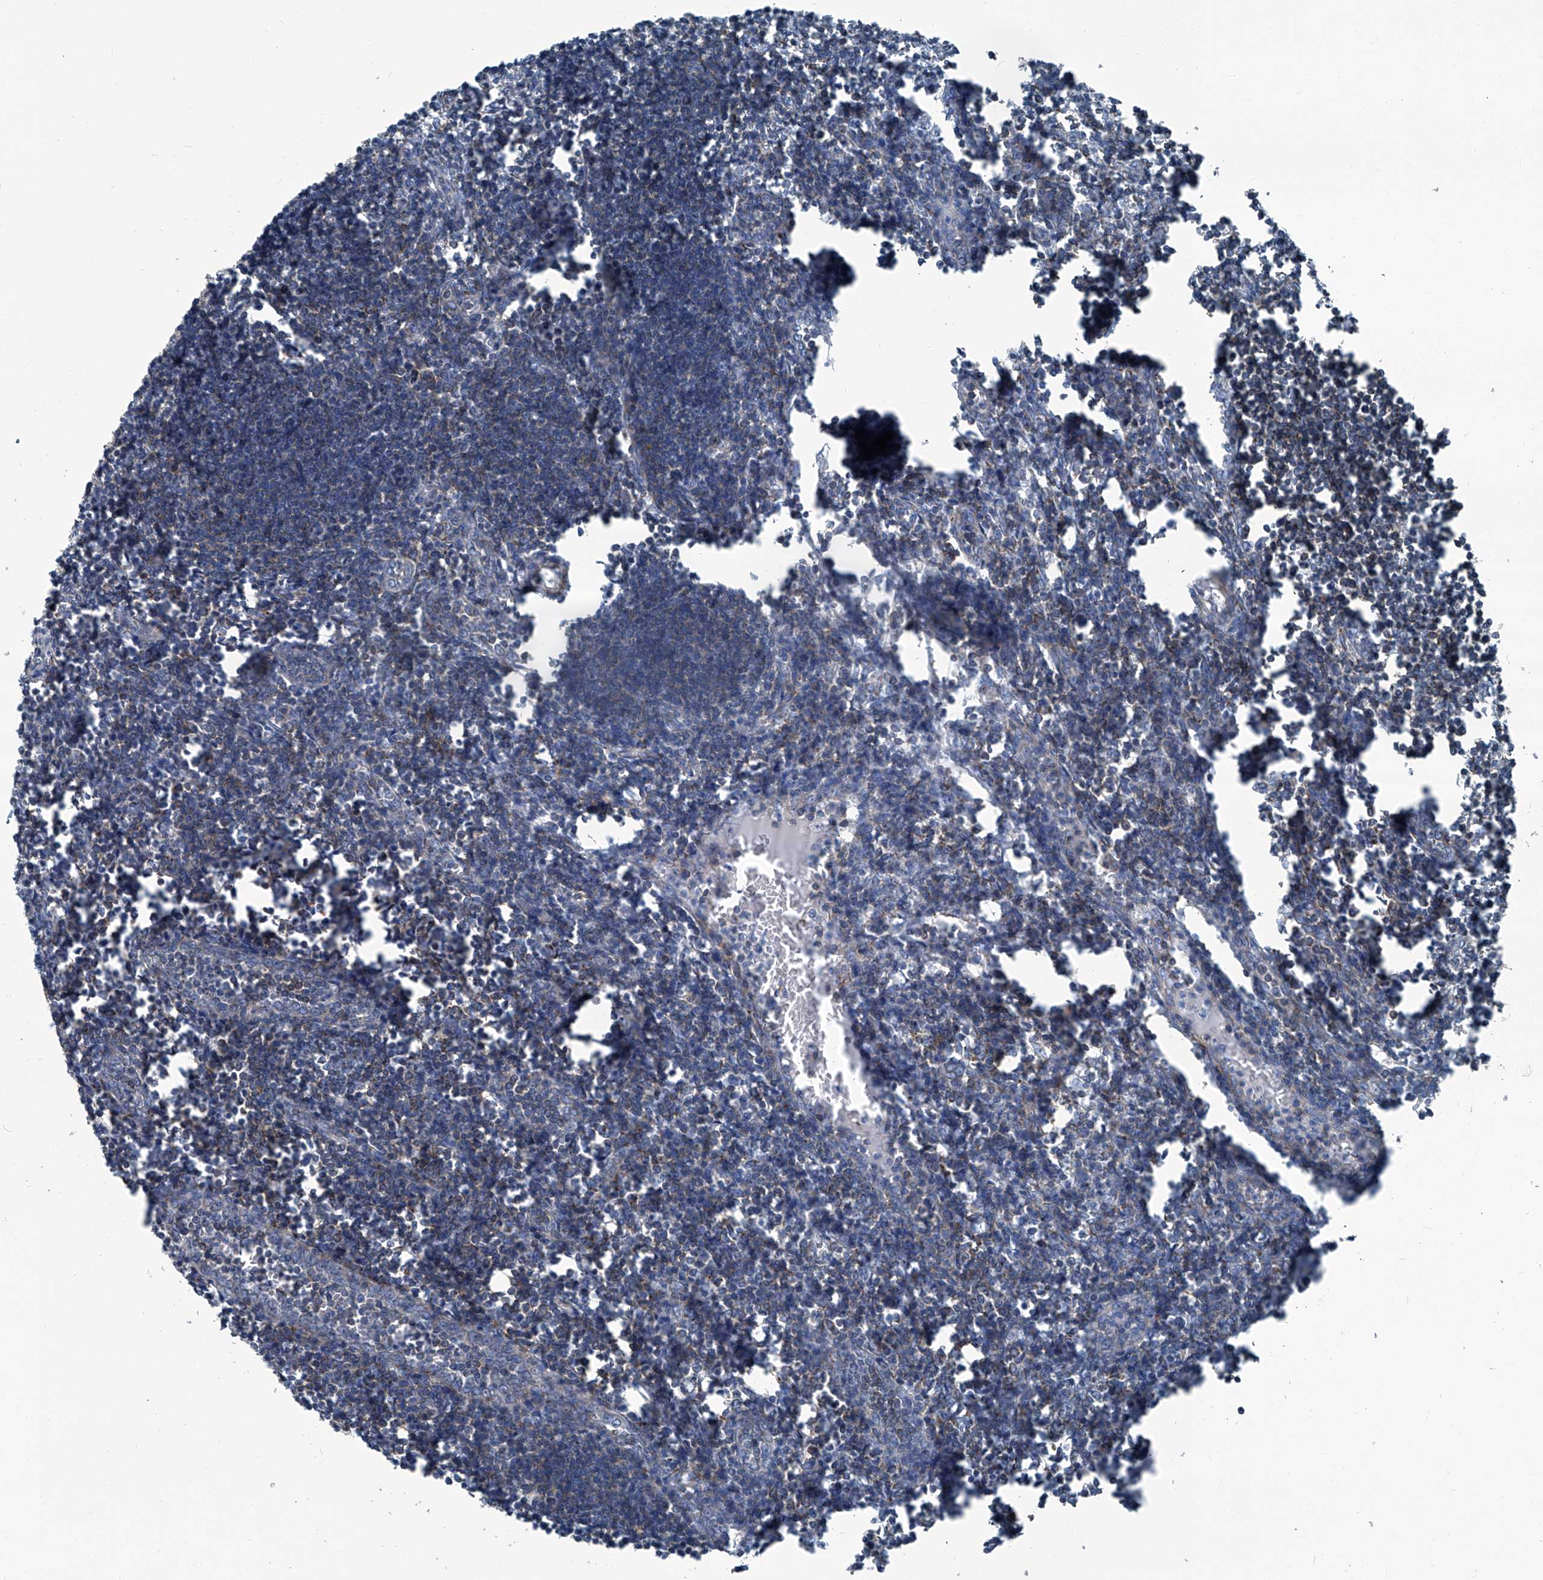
{"staining": {"intensity": "moderate", "quantity": "<25%", "location": "cytoplasmic/membranous"}, "tissue": "lymph node", "cell_type": "Germinal center cells", "image_type": "normal", "snomed": [{"axis": "morphology", "description": "Normal tissue, NOS"}, {"axis": "morphology", "description": "Malignant melanoma, Metastatic site"}, {"axis": "topography", "description": "Lymph node"}], "caption": "Immunohistochemical staining of unremarkable lymph node reveals low levels of moderate cytoplasmic/membranous positivity in about <25% of germinal center cells.", "gene": "SEPTIN7", "patient": {"sex": "male", "age": 41}}